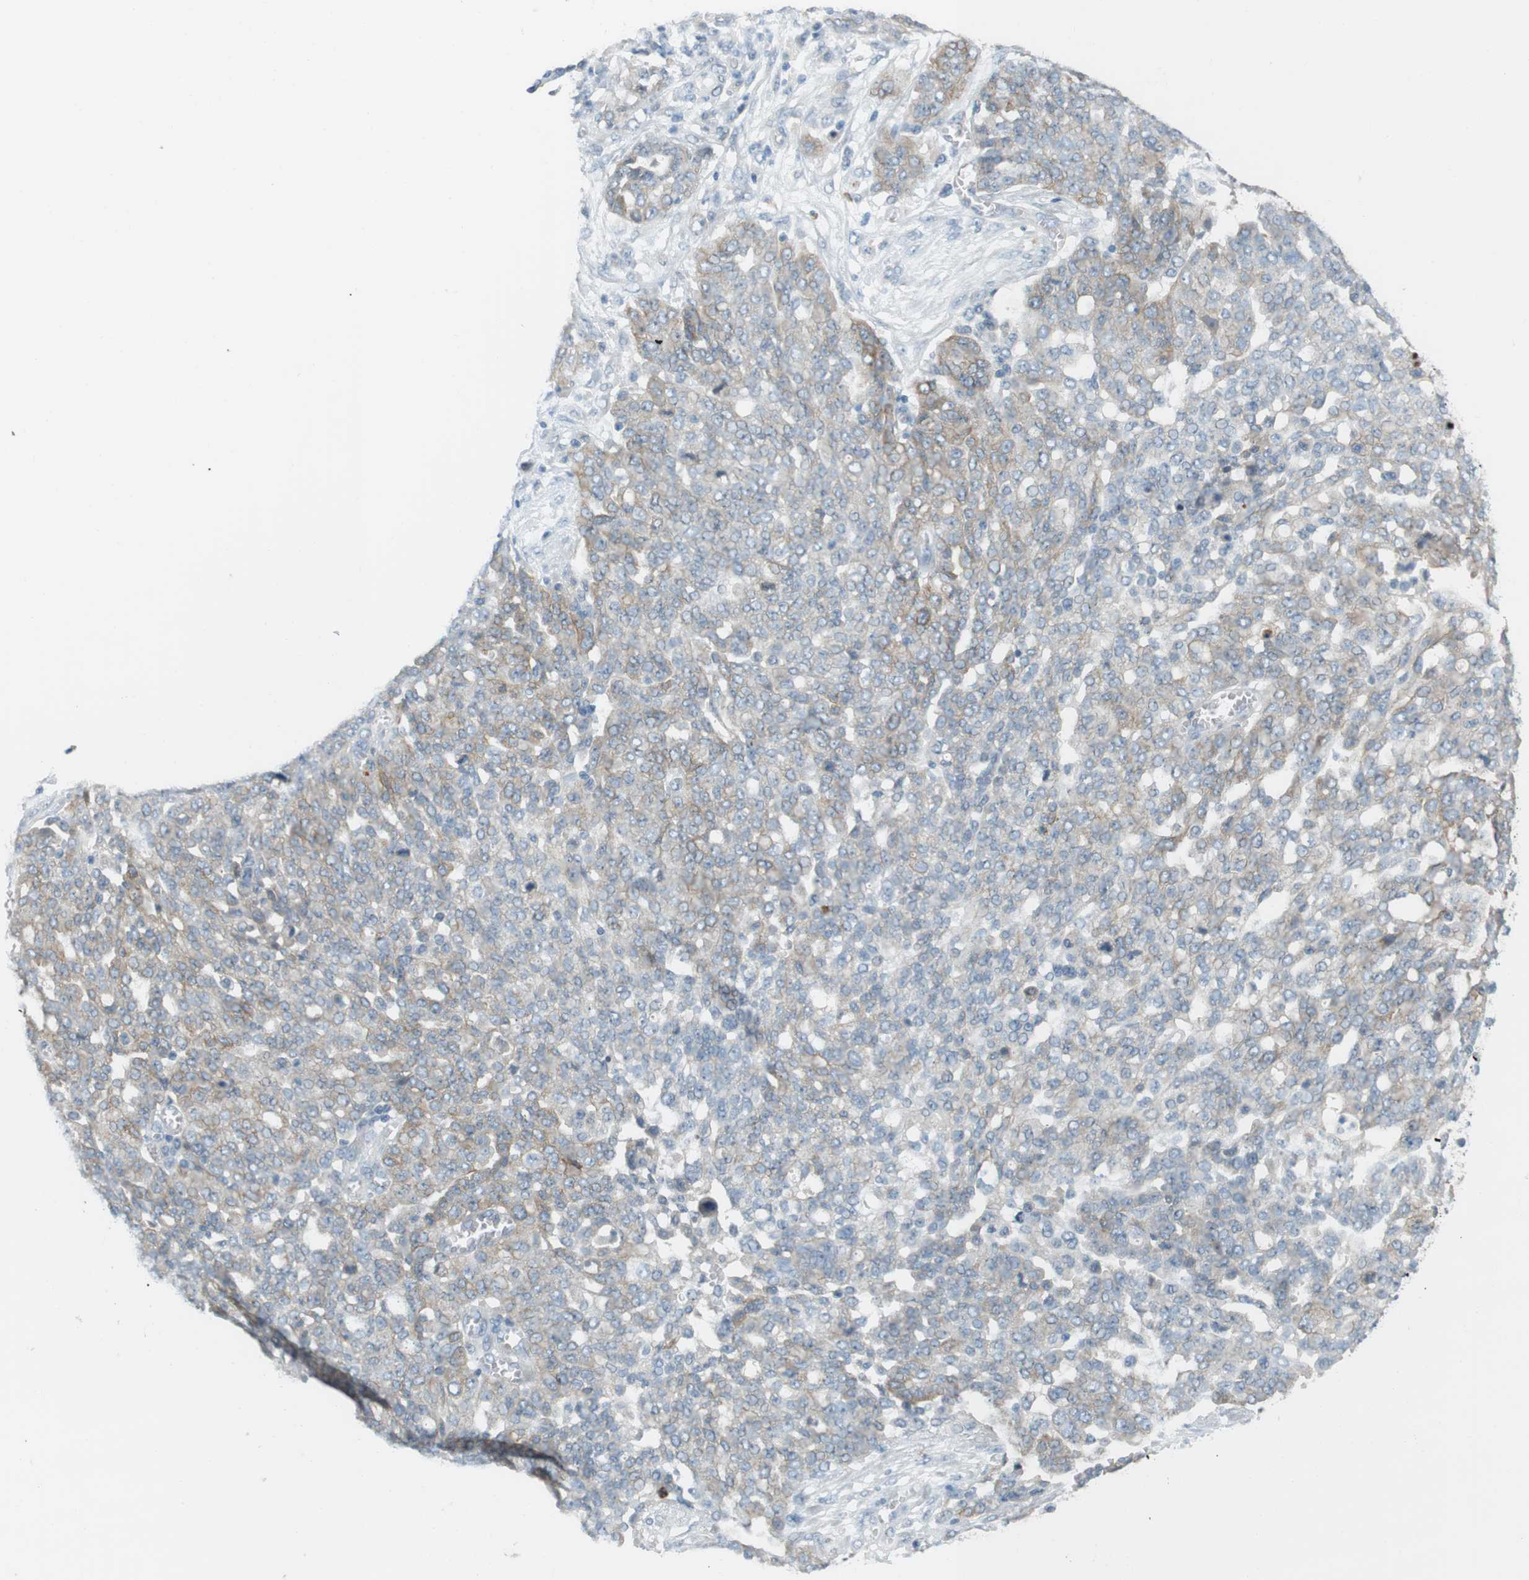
{"staining": {"intensity": "weak", "quantity": "<25%", "location": "cytoplasmic/membranous"}, "tissue": "ovarian cancer", "cell_type": "Tumor cells", "image_type": "cancer", "snomed": [{"axis": "morphology", "description": "Cystadenocarcinoma, serous, NOS"}, {"axis": "topography", "description": "Soft tissue"}, {"axis": "topography", "description": "Ovary"}], "caption": "Protein analysis of ovarian cancer (serous cystadenocarcinoma) reveals no significant staining in tumor cells.", "gene": "RTN3", "patient": {"sex": "female", "age": 57}}